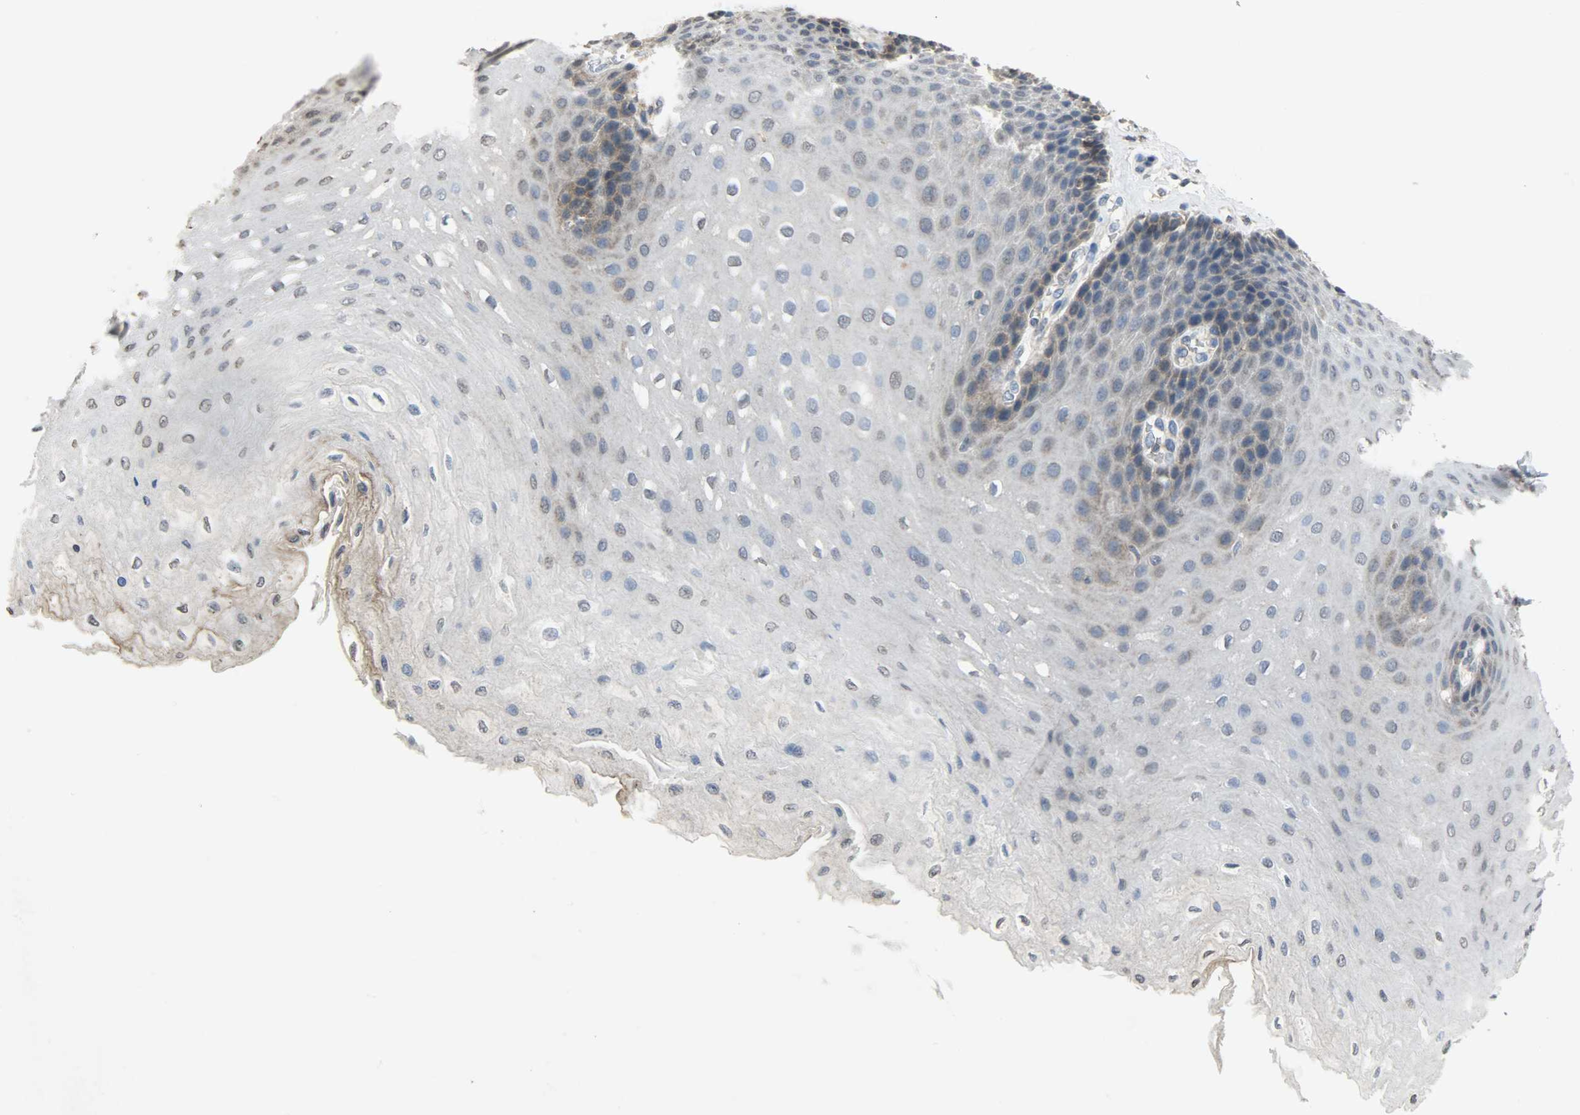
{"staining": {"intensity": "moderate", "quantity": "<25%", "location": "cytoplasmic/membranous"}, "tissue": "esophagus", "cell_type": "Squamous epithelial cells", "image_type": "normal", "snomed": [{"axis": "morphology", "description": "Normal tissue, NOS"}, {"axis": "topography", "description": "Esophagus"}], "caption": "Moderate cytoplasmic/membranous positivity for a protein is appreciated in about <25% of squamous epithelial cells of unremarkable esophagus using IHC.", "gene": "TRIM21", "patient": {"sex": "female", "age": 72}}